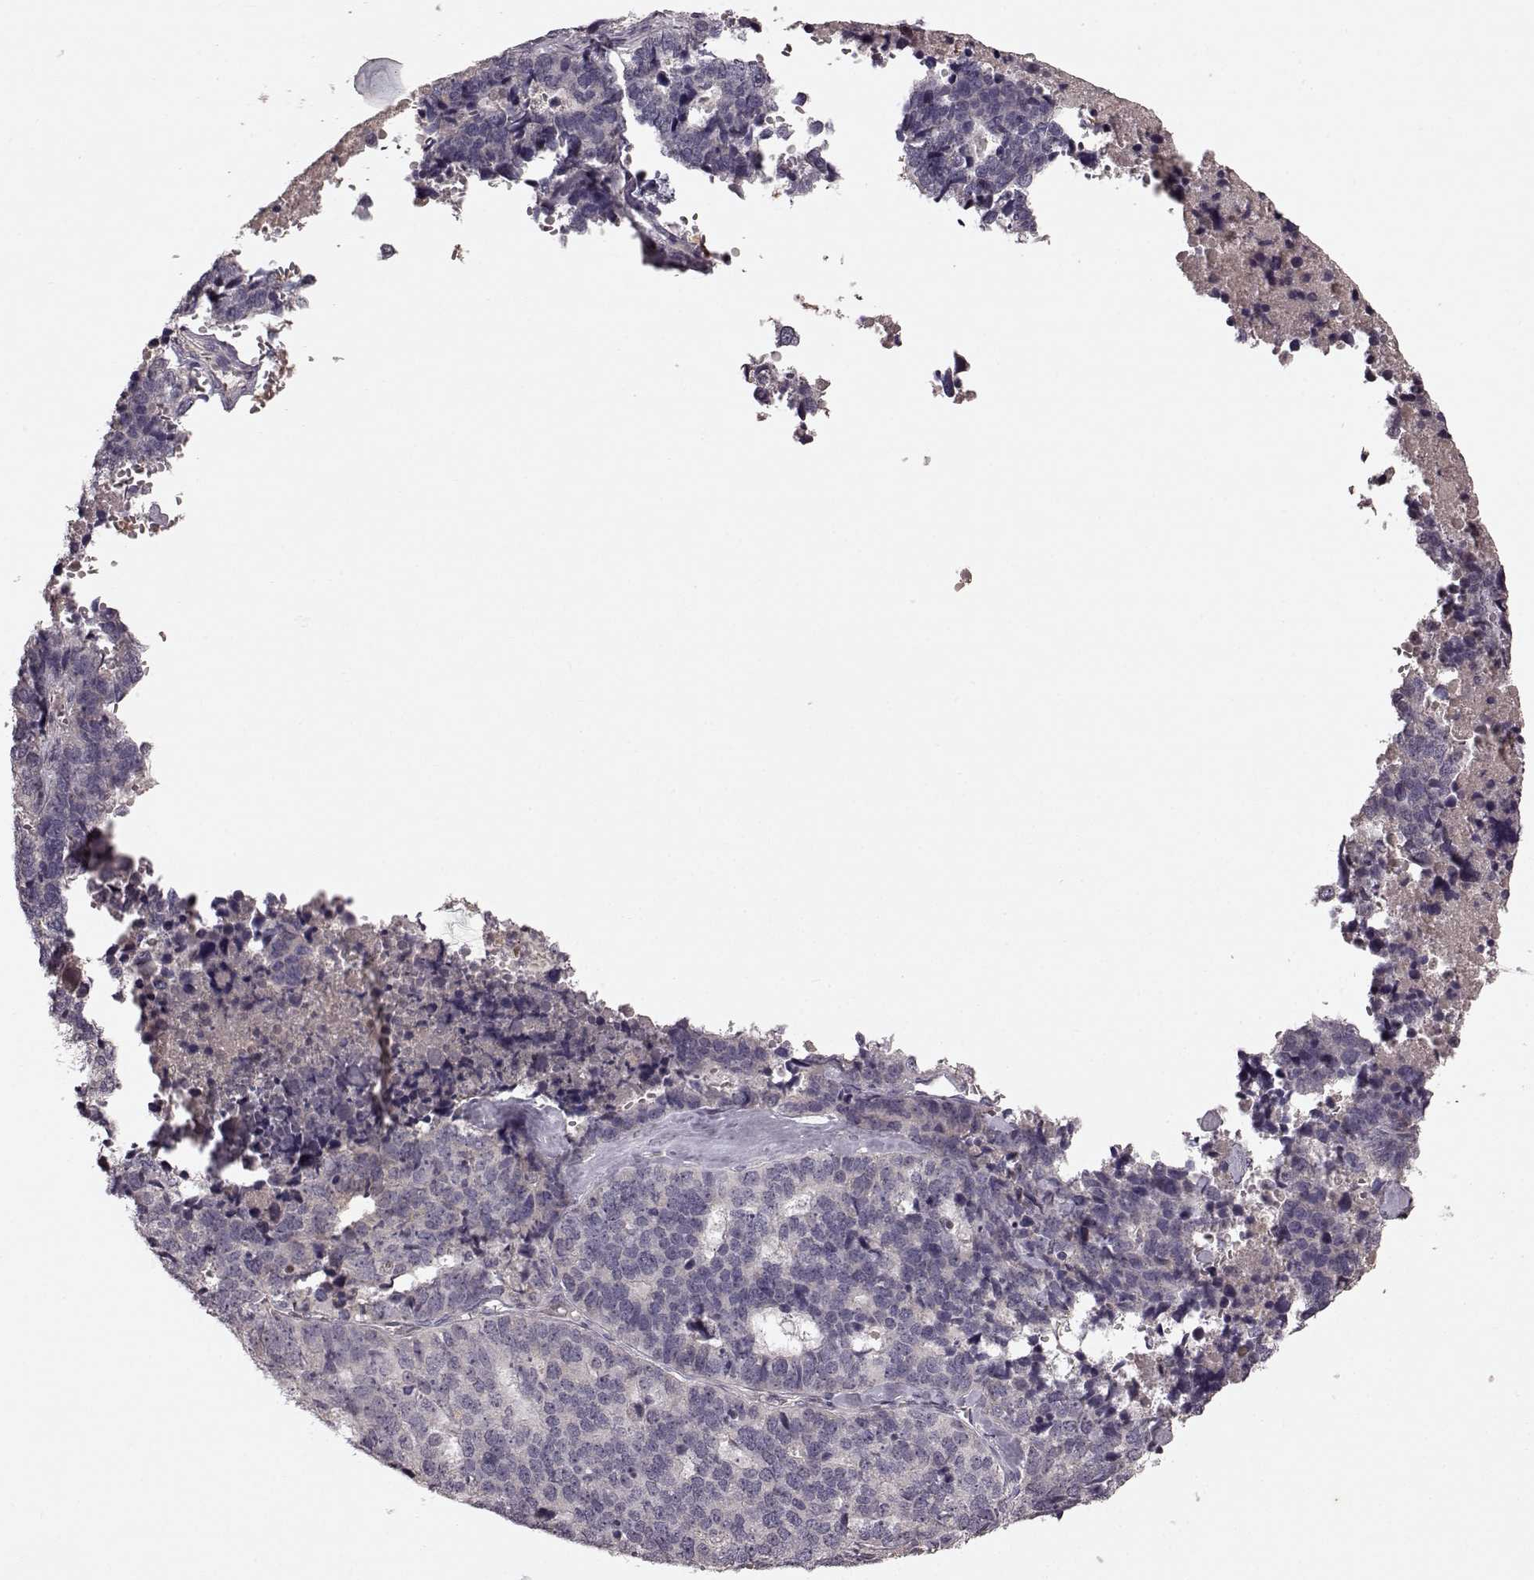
{"staining": {"intensity": "negative", "quantity": "none", "location": "none"}, "tissue": "stomach cancer", "cell_type": "Tumor cells", "image_type": "cancer", "snomed": [{"axis": "morphology", "description": "Adenocarcinoma, NOS"}, {"axis": "topography", "description": "Stomach"}], "caption": "The photomicrograph shows no significant positivity in tumor cells of stomach cancer.", "gene": "SLC22A18", "patient": {"sex": "male", "age": 69}}